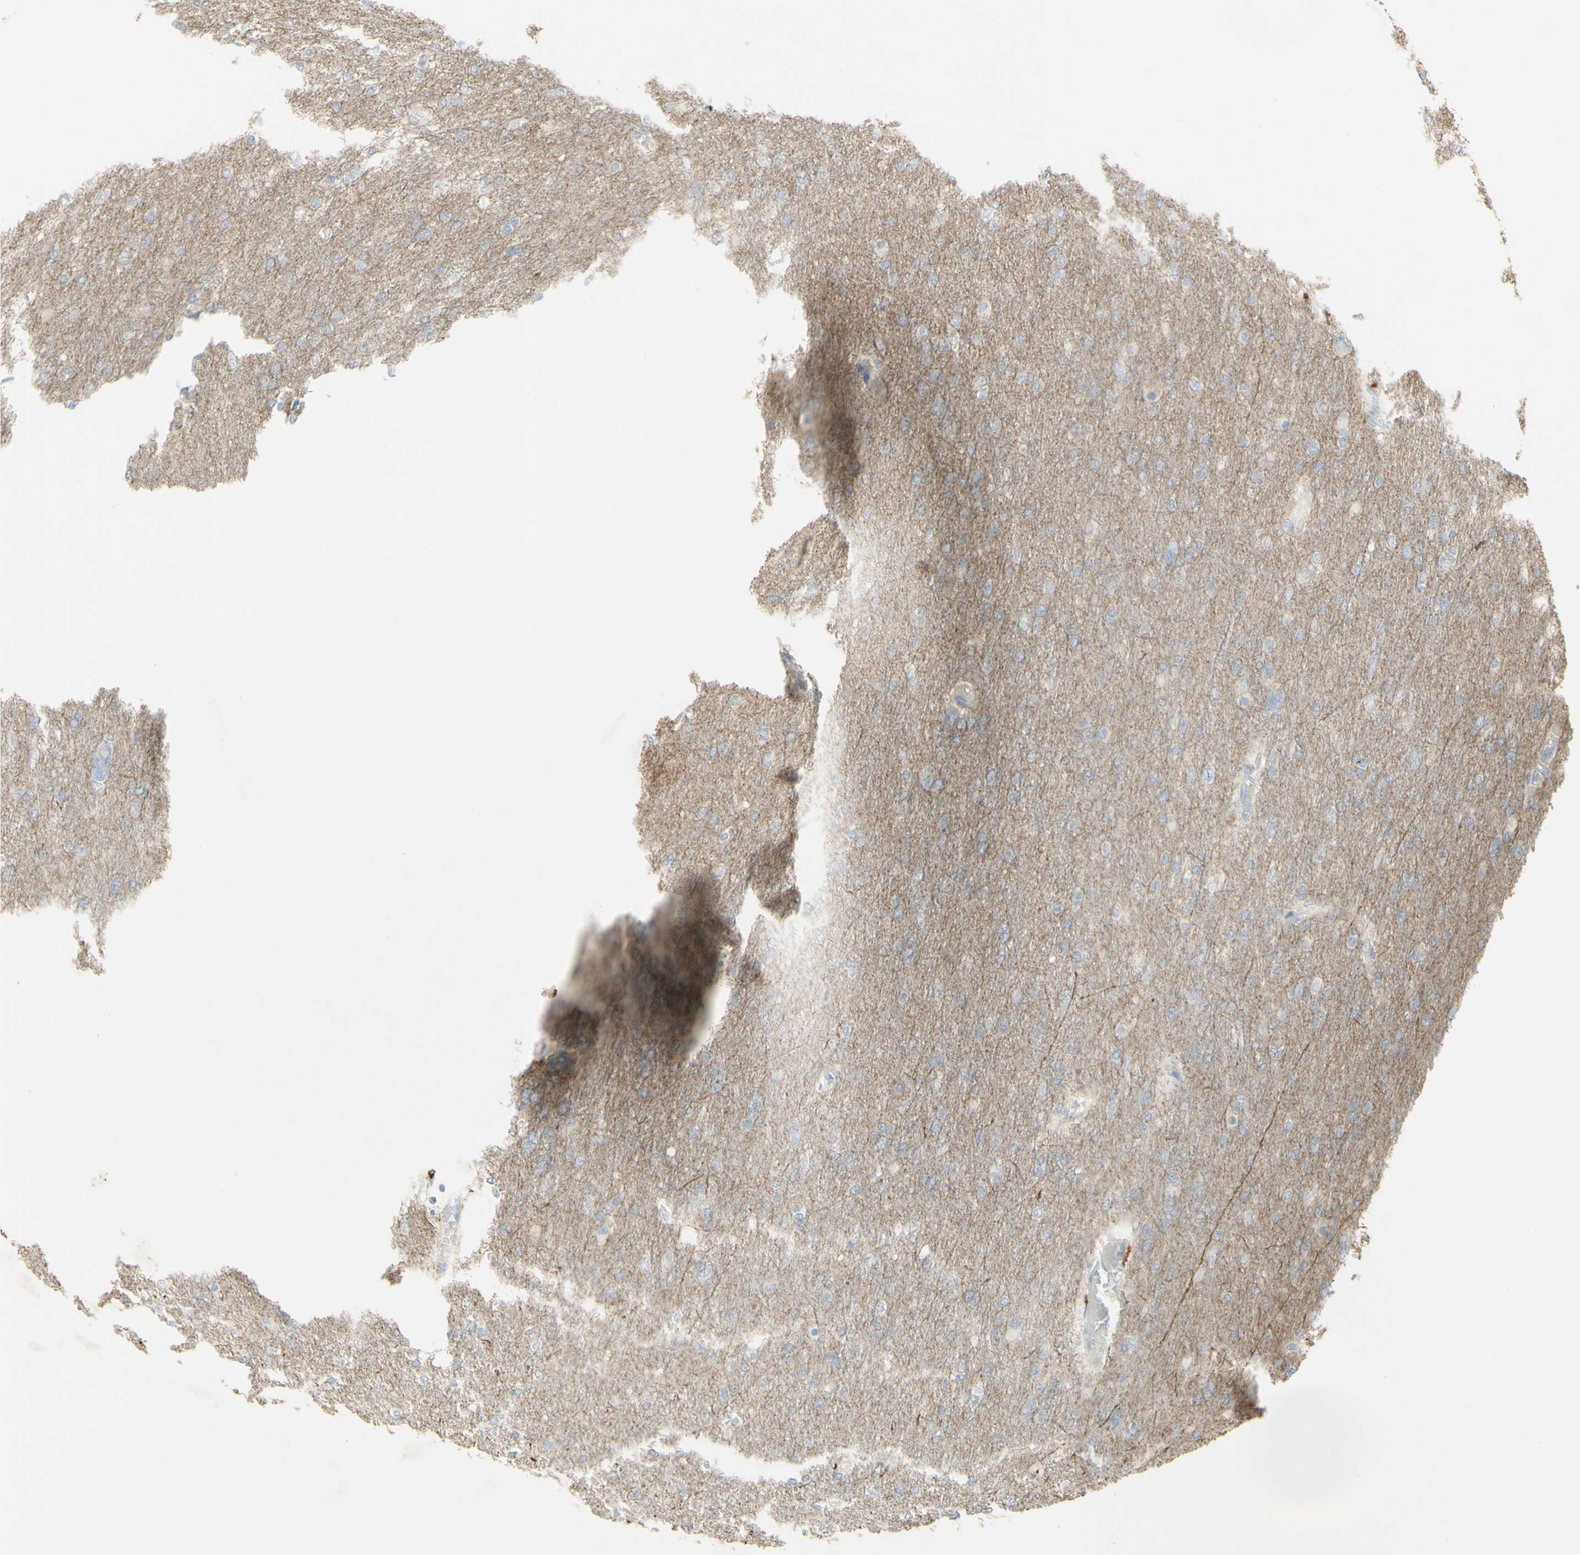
{"staining": {"intensity": "negative", "quantity": "none", "location": "none"}, "tissue": "glioma", "cell_type": "Tumor cells", "image_type": "cancer", "snomed": [{"axis": "morphology", "description": "Glioma, malignant, High grade"}, {"axis": "topography", "description": "Cerebral cortex"}], "caption": "DAB (3,3'-diaminobenzidine) immunohistochemical staining of glioma shows no significant positivity in tumor cells.", "gene": "CNTNAP1", "patient": {"sex": "female", "age": 36}}